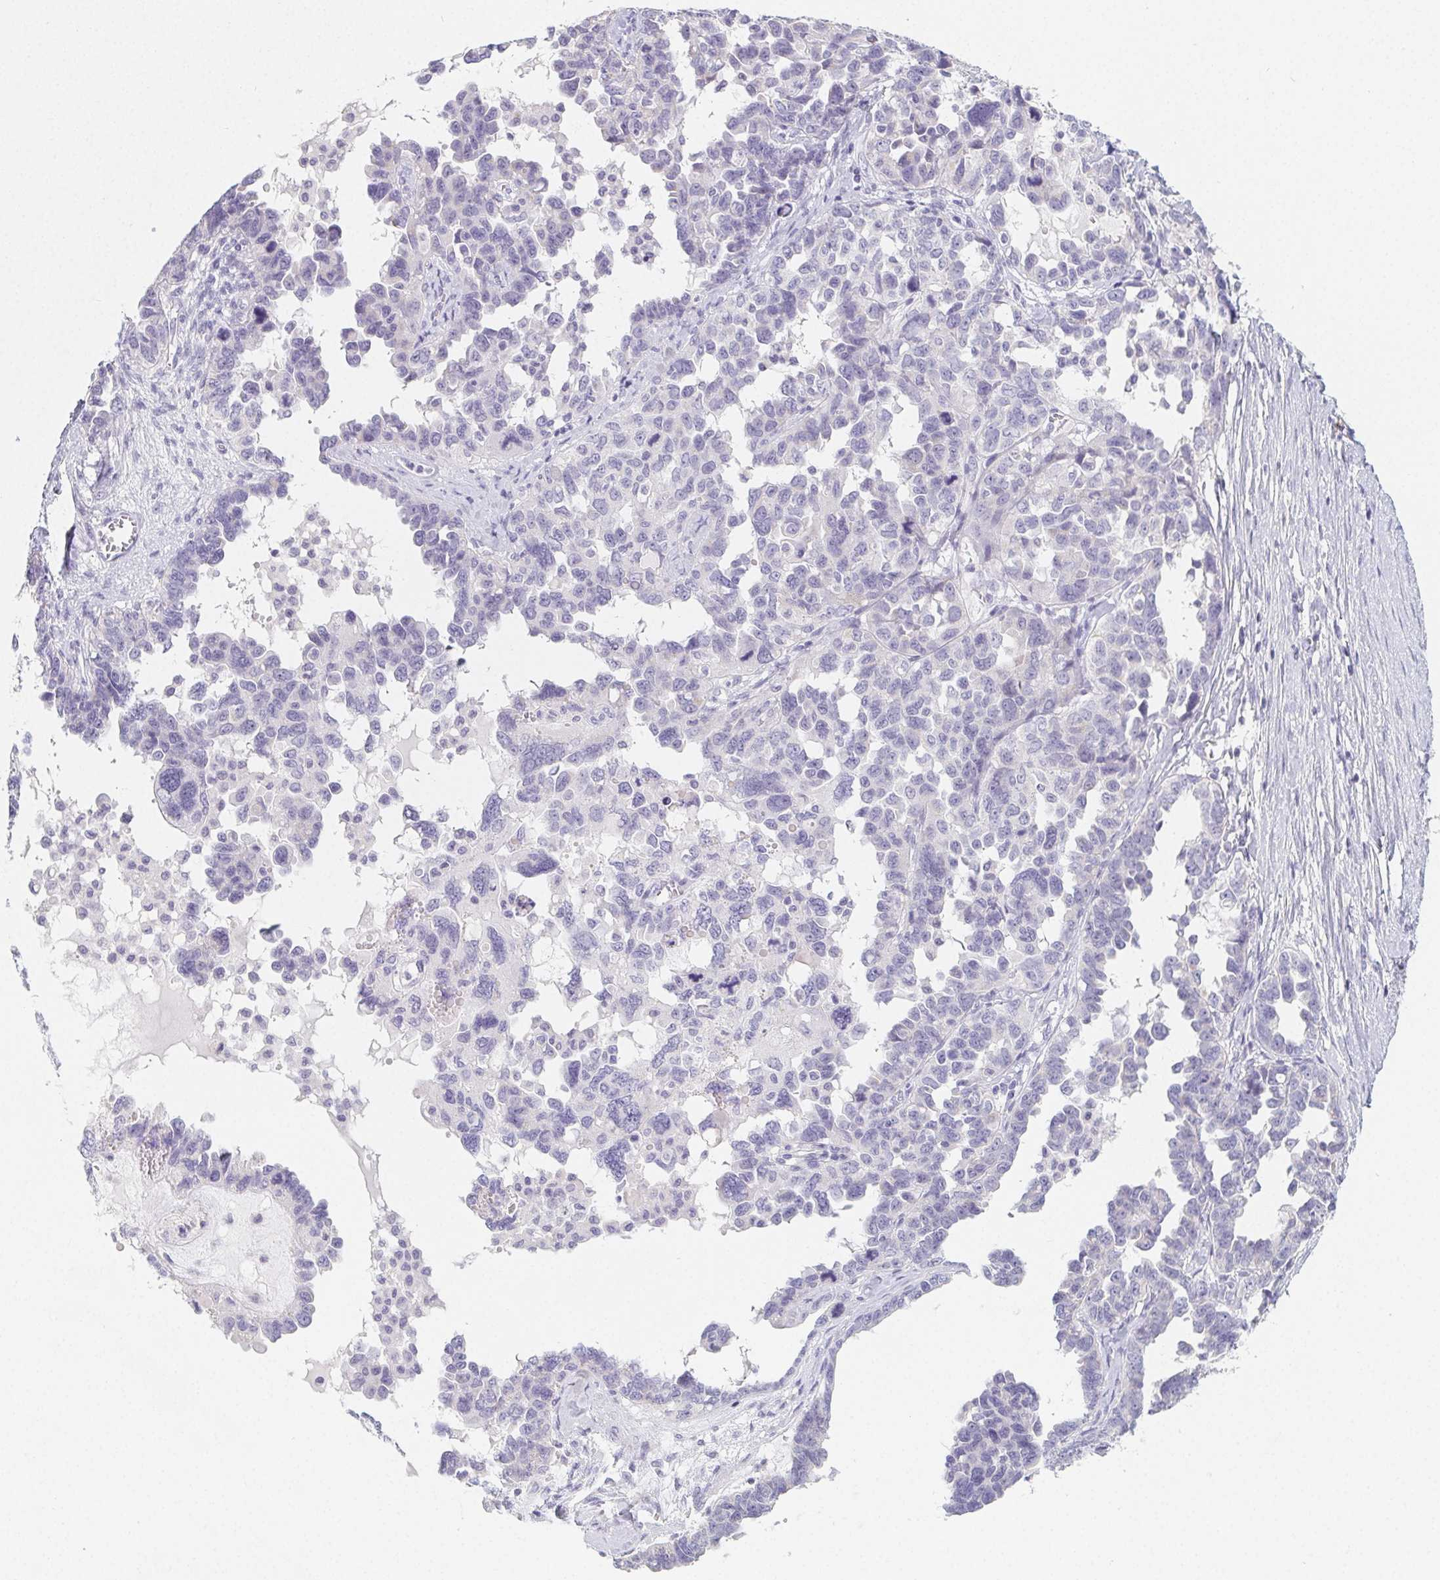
{"staining": {"intensity": "negative", "quantity": "none", "location": "none"}, "tissue": "ovarian cancer", "cell_type": "Tumor cells", "image_type": "cancer", "snomed": [{"axis": "morphology", "description": "Cystadenocarcinoma, serous, NOS"}, {"axis": "topography", "description": "Ovary"}], "caption": "DAB (3,3'-diaminobenzidine) immunohistochemical staining of human ovarian serous cystadenocarcinoma shows no significant staining in tumor cells.", "gene": "GLIPR1L1", "patient": {"sex": "female", "age": 69}}